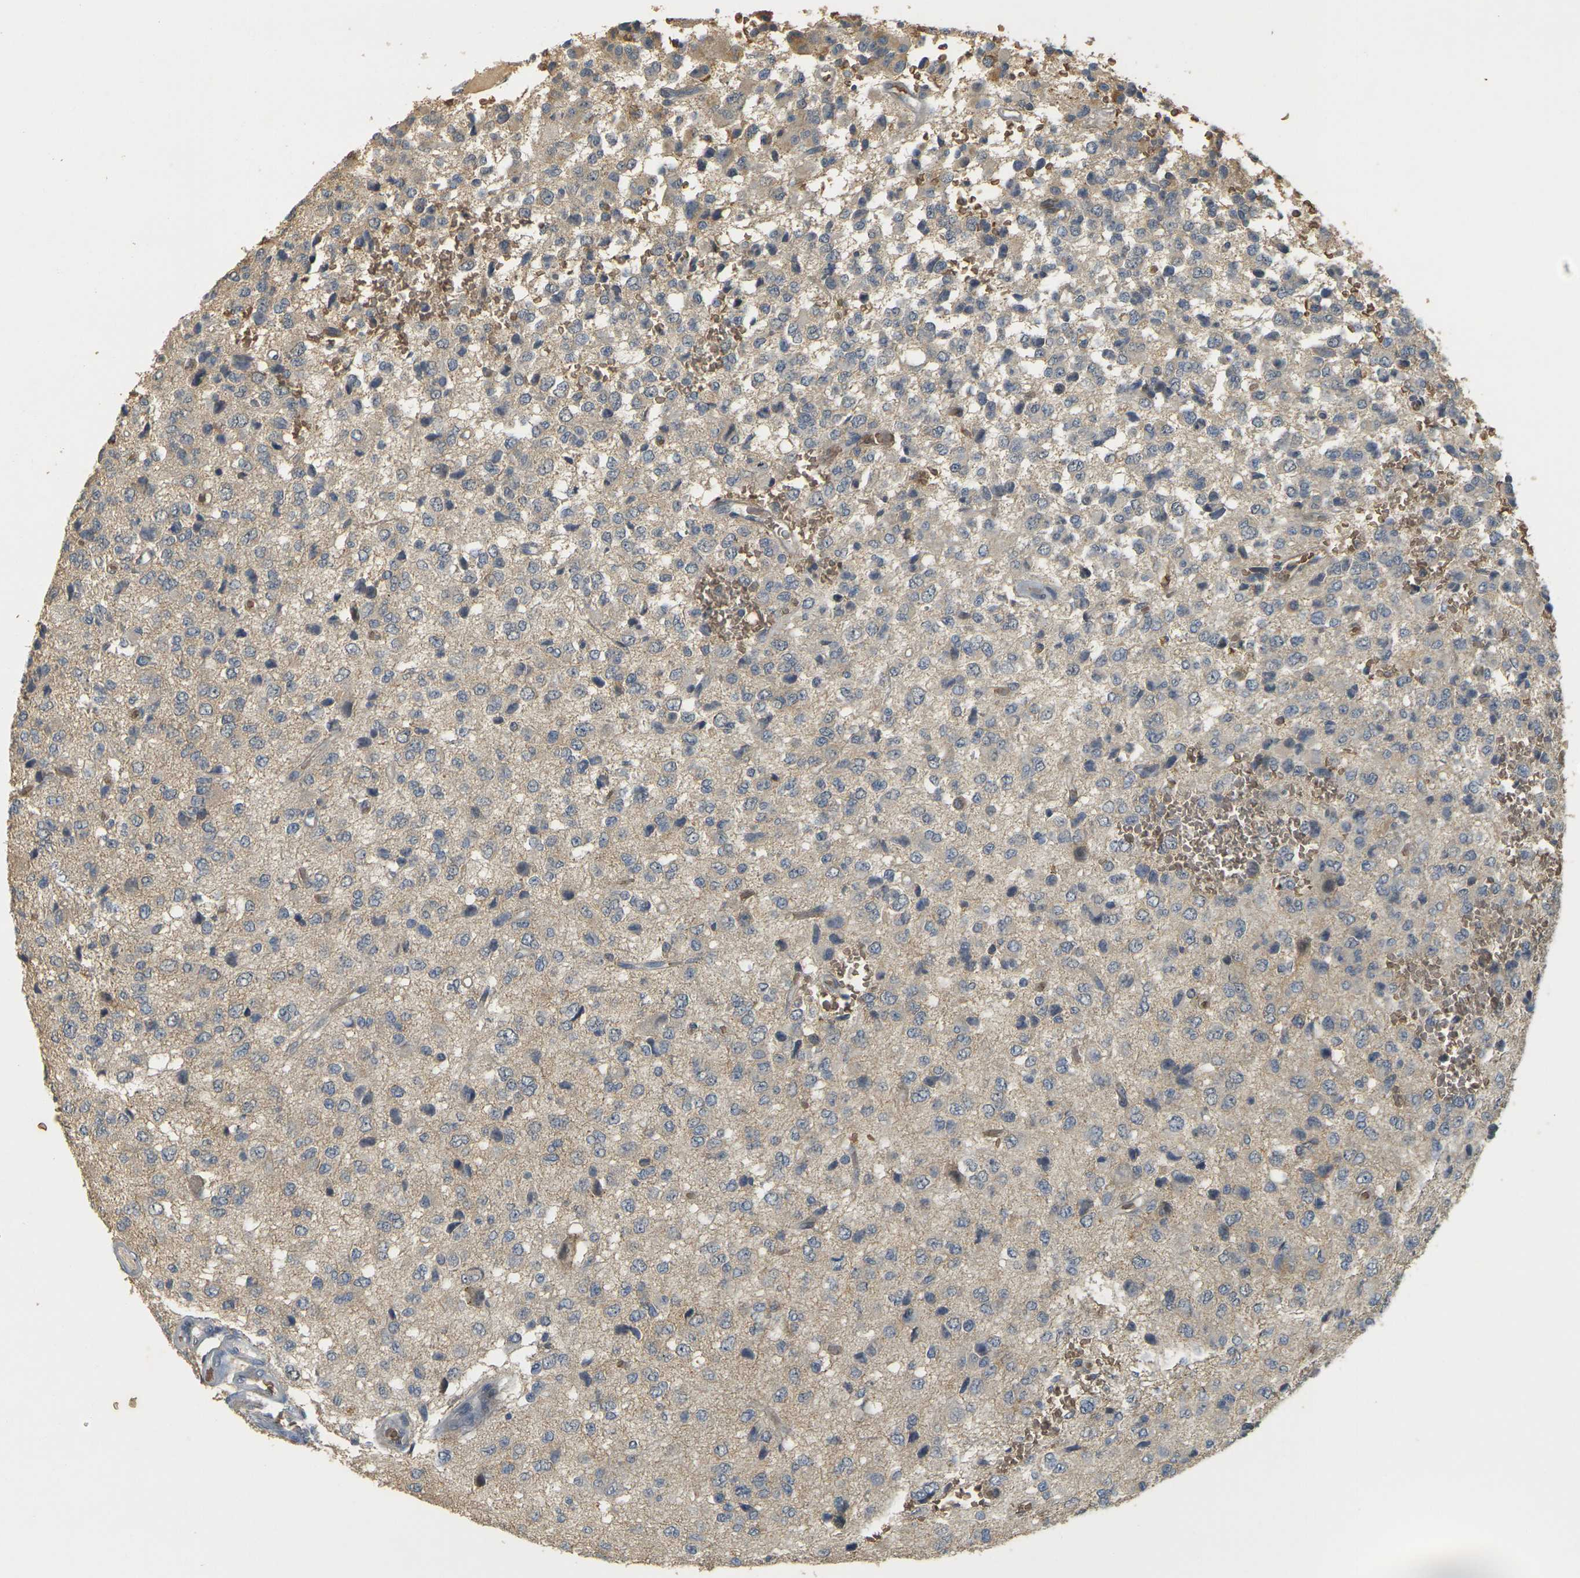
{"staining": {"intensity": "weak", "quantity": "<25%", "location": "cytoplasmic/membranous"}, "tissue": "glioma", "cell_type": "Tumor cells", "image_type": "cancer", "snomed": [{"axis": "morphology", "description": "Glioma, malignant, High grade"}, {"axis": "topography", "description": "pancreas cauda"}], "caption": "A photomicrograph of human malignant high-grade glioma is negative for staining in tumor cells. (Brightfield microscopy of DAB (3,3'-diaminobenzidine) IHC at high magnification).", "gene": "MEGF9", "patient": {"sex": "male", "age": 60}}